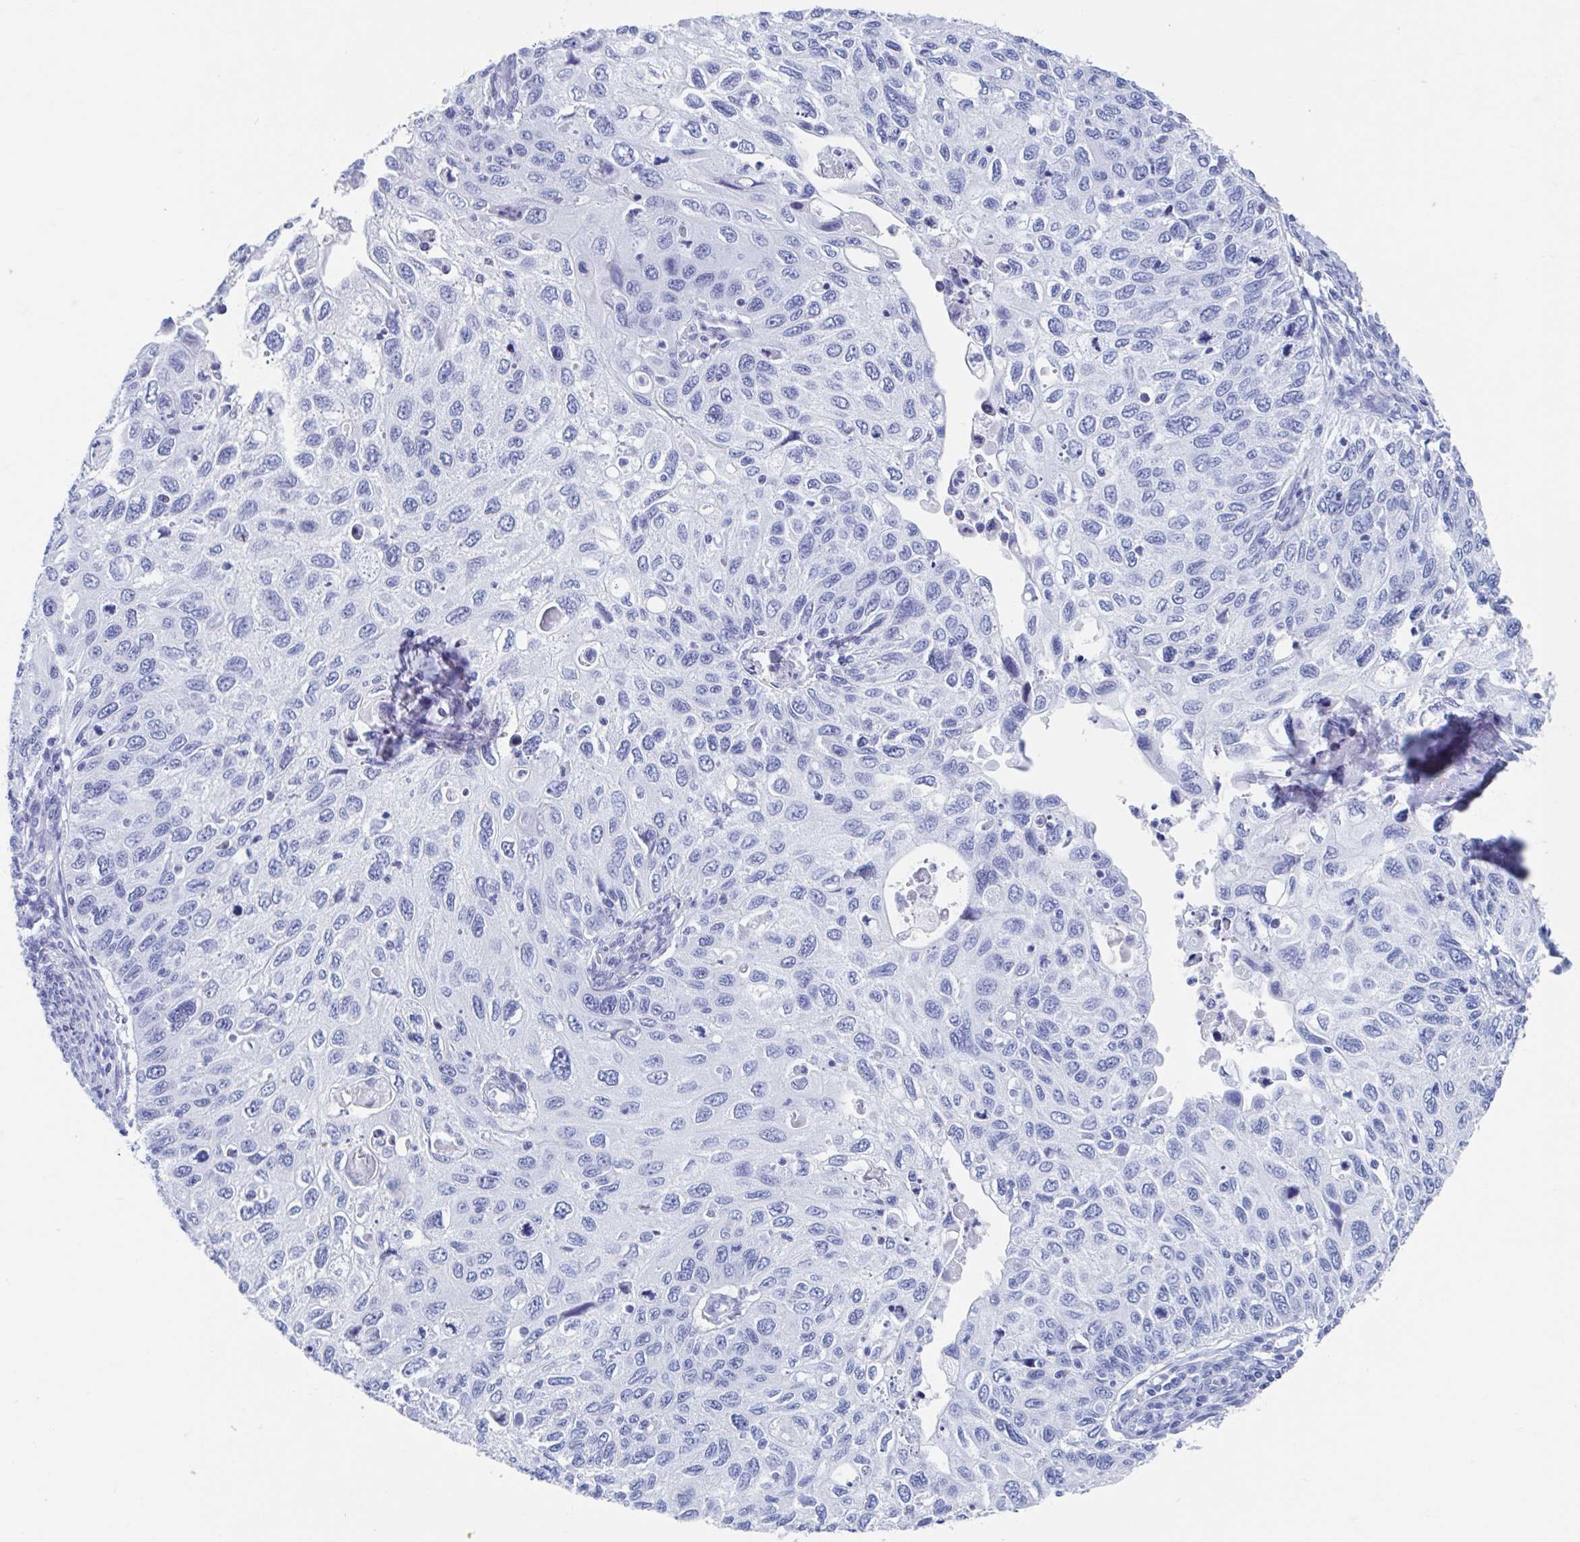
{"staining": {"intensity": "negative", "quantity": "none", "location": "none"}, "tissue": "cervical cancer", "cell_type": "Tumor cells", "image_type": "cancer", "snomed": [{"axis": "morphology", "description": "Squamous cell carcinoma, NOS"}, {"axis": "topography", "description": "Cervix"}], "caption": "Tumor cells show no significant protein expression in cervical squamous cell carcinoma.", "gene": "C10orf53", "patient": {"sex": "female", "age": 70}}